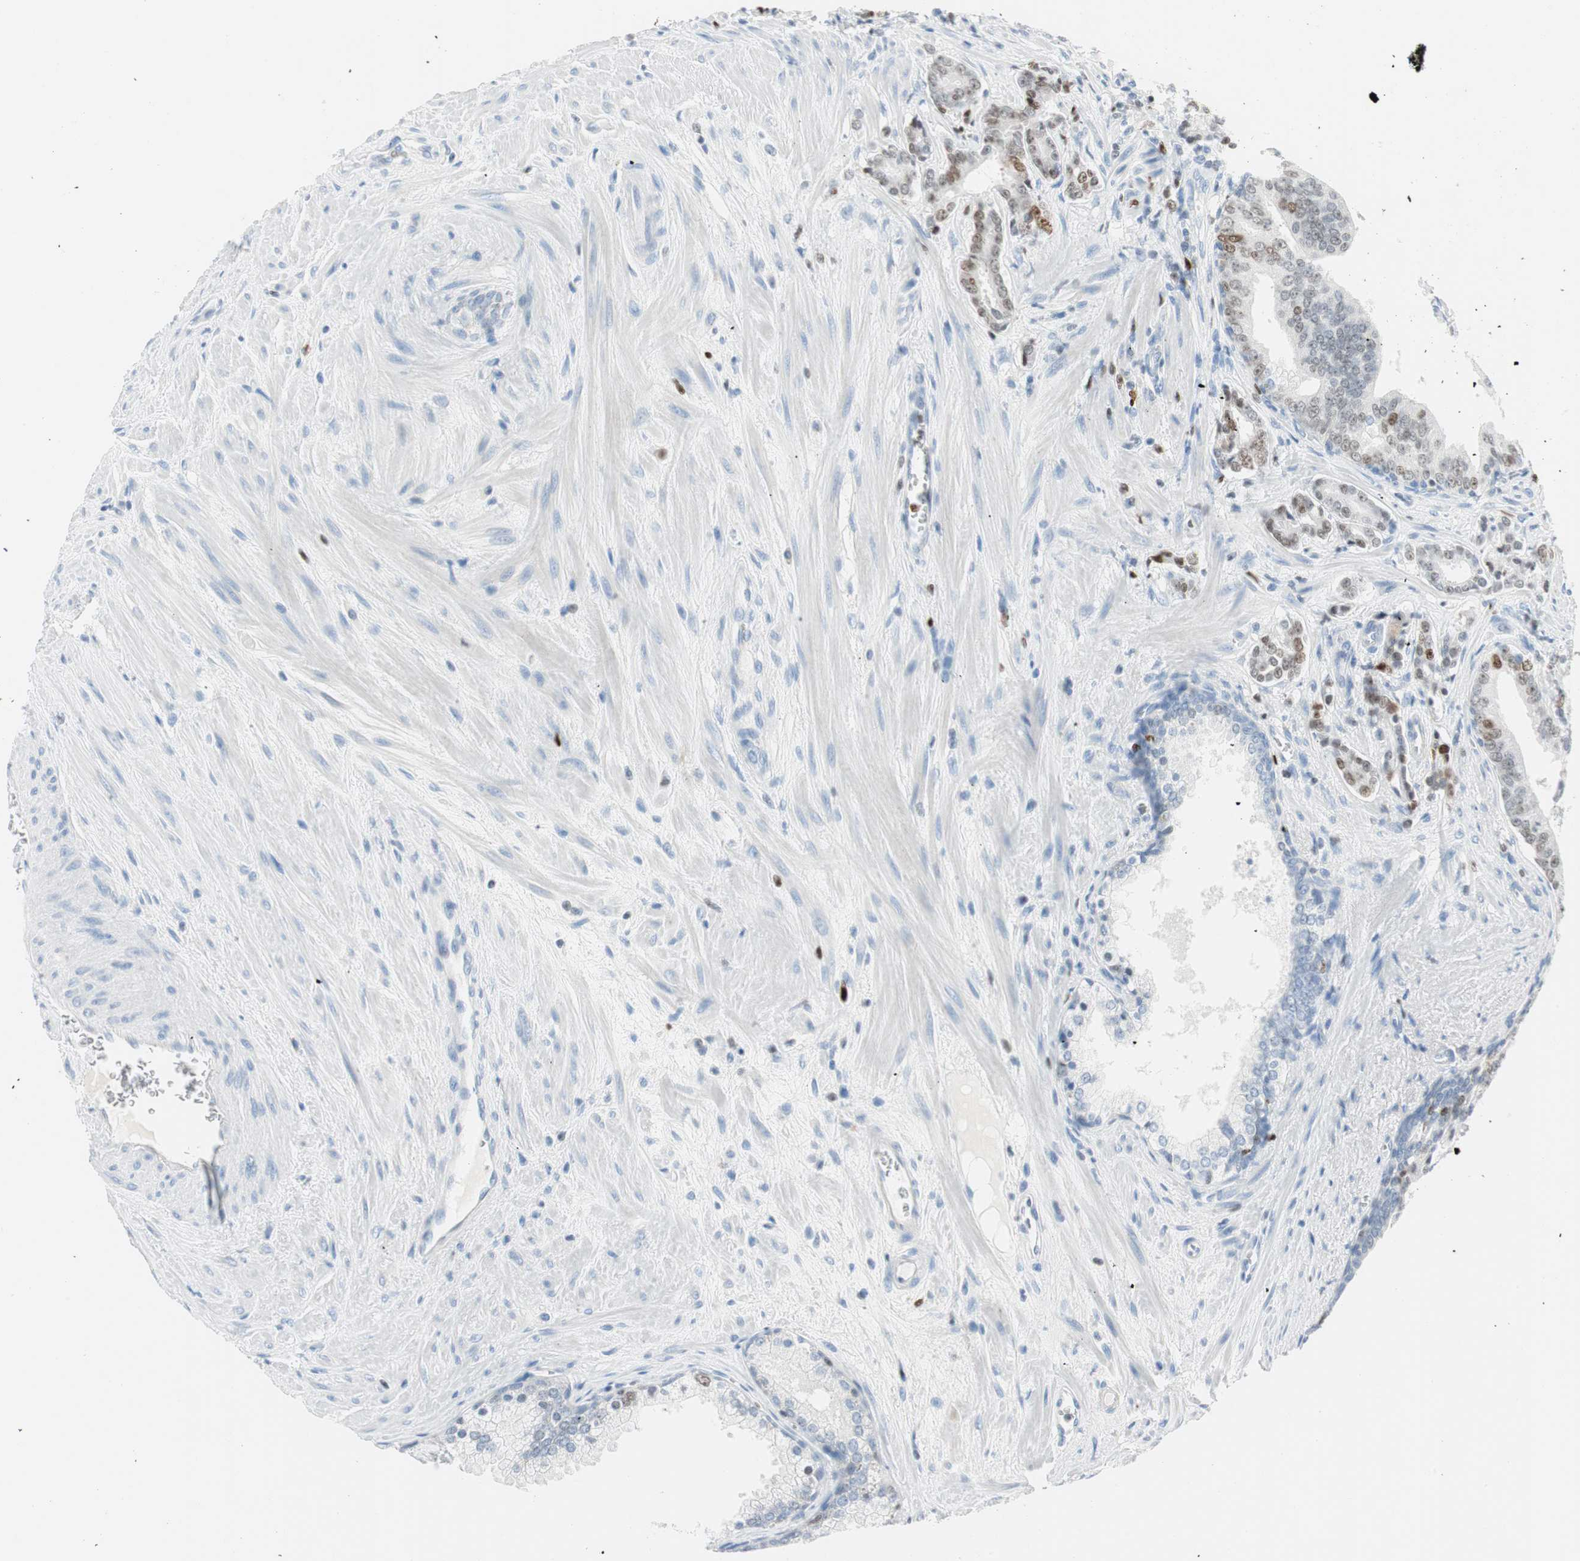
{"staining": {"intensity": "moderate", "quantity": "<25%", "location": "nuclear"}, "tissue": "prostate cancer", "cell_type": "Tumor cells", "image_type": "cancer", "snomed": [{"axis": "morphology", "description": "Adenocarcinoma, Low grade"}, {"axis": "topography", "description": "Prostate"}], "caption": "Brown immunohistochemical staining in human prostate cancer (adenocarcinoma (low-grade)) reveals moderate nuclear staining in approximately <25% of tumor cells.", "gene": "EZH2", "patient": {"sex": "male", "age": 58}}